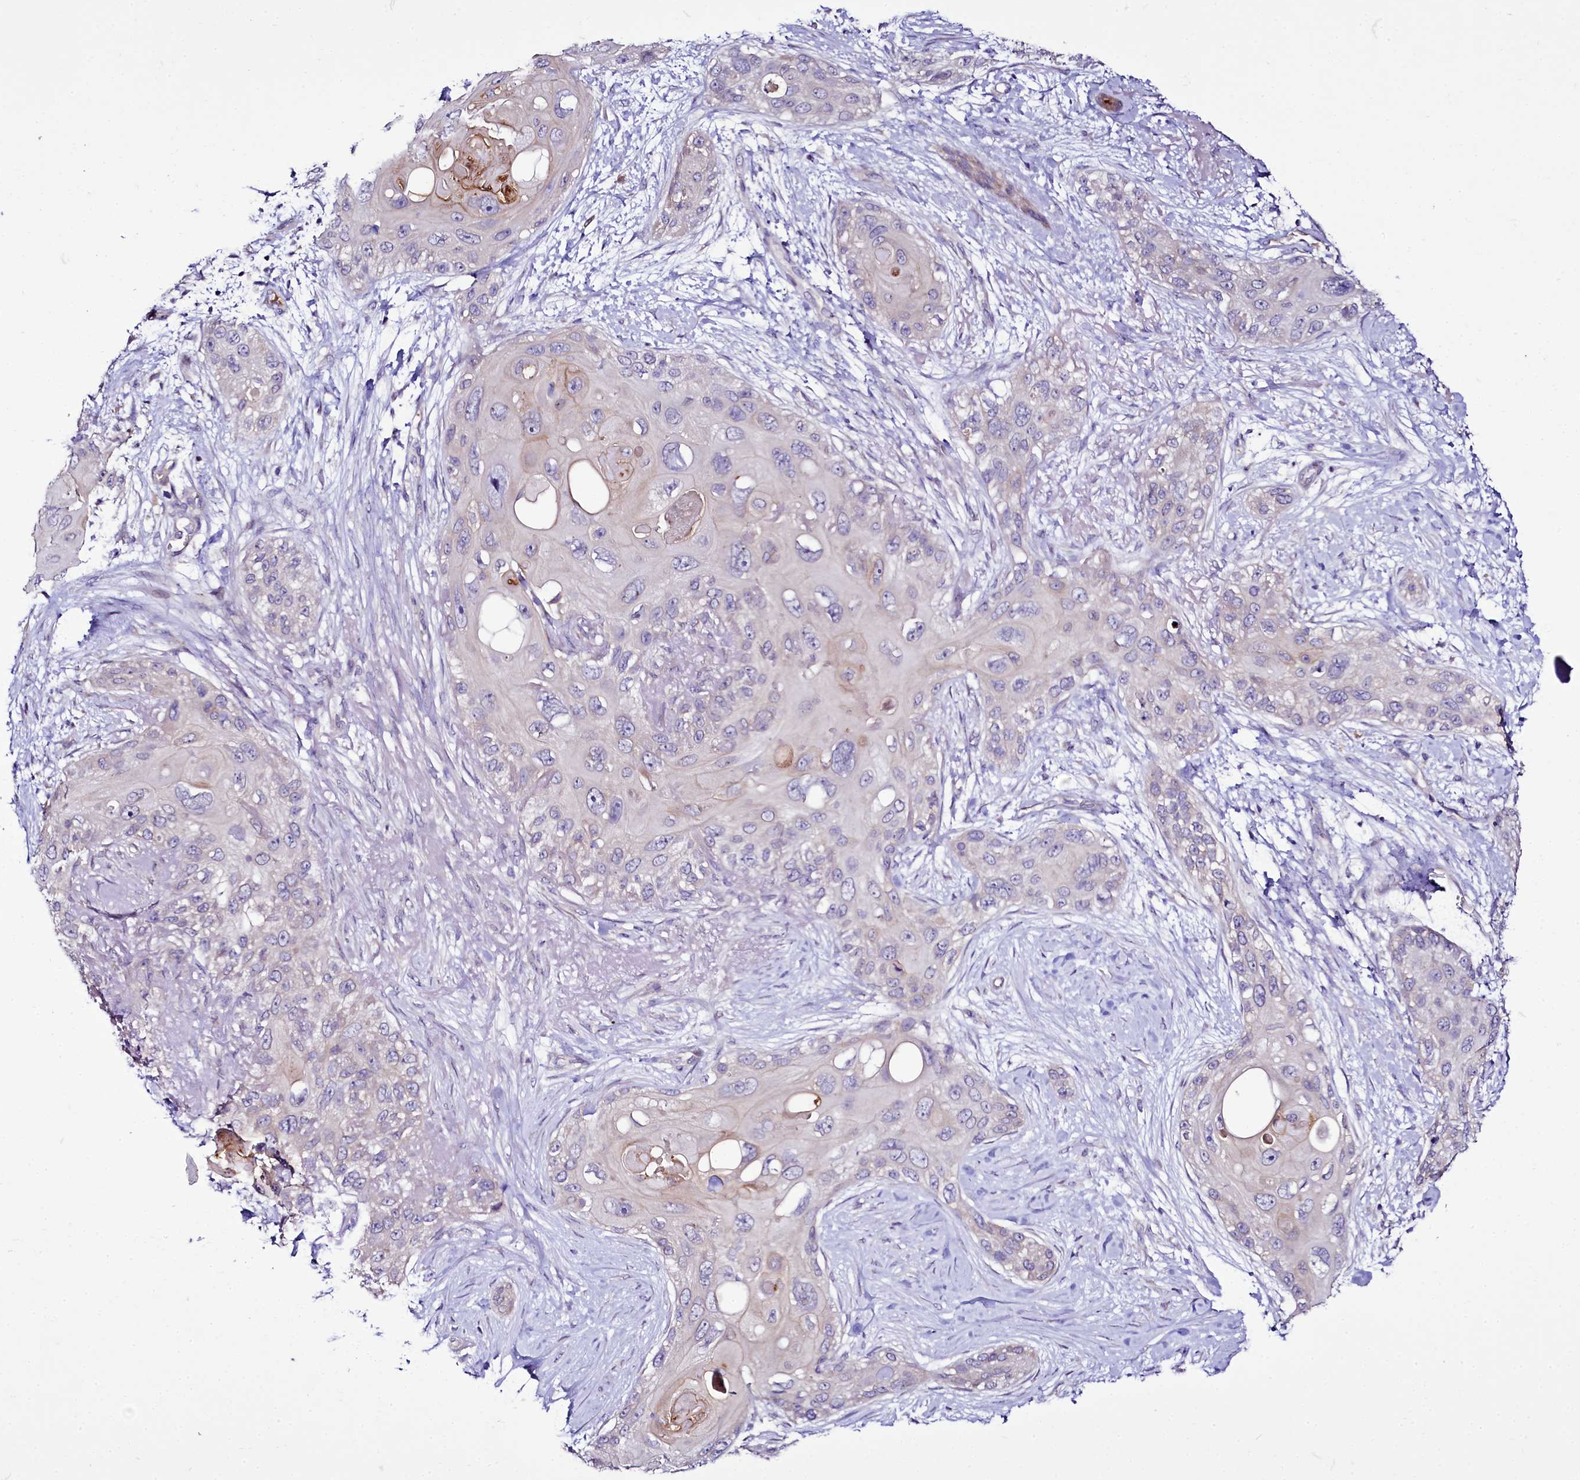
{"staining": {"intensity": "negative", "quantity": "none", "location": "none"}, "tissue": "skin cancer", "cell_type": "Tumor cells", "image_type": "cancer", "snomed": [{"axis": "morphology", "description": "Normal tissue, NOS"}, {"axis": "morphology", "description": "Squamous cell carcinoma, NOS"}, {"axis": "topography", "description": "Skin"}], "caption": "An immunohistochemistry micrograph of skin squamous cell carcinoma is shown. There is no staining in tumor cells of skin squamous cell carcinoma. The staining was performed using DAB to visualize the protein expression in brown, while the nuclei were stained in blue with hematoxylin (Magnification: 20x).", "gene": "ZC3H12C", "patient": {"sex": "male", "age": 72}}